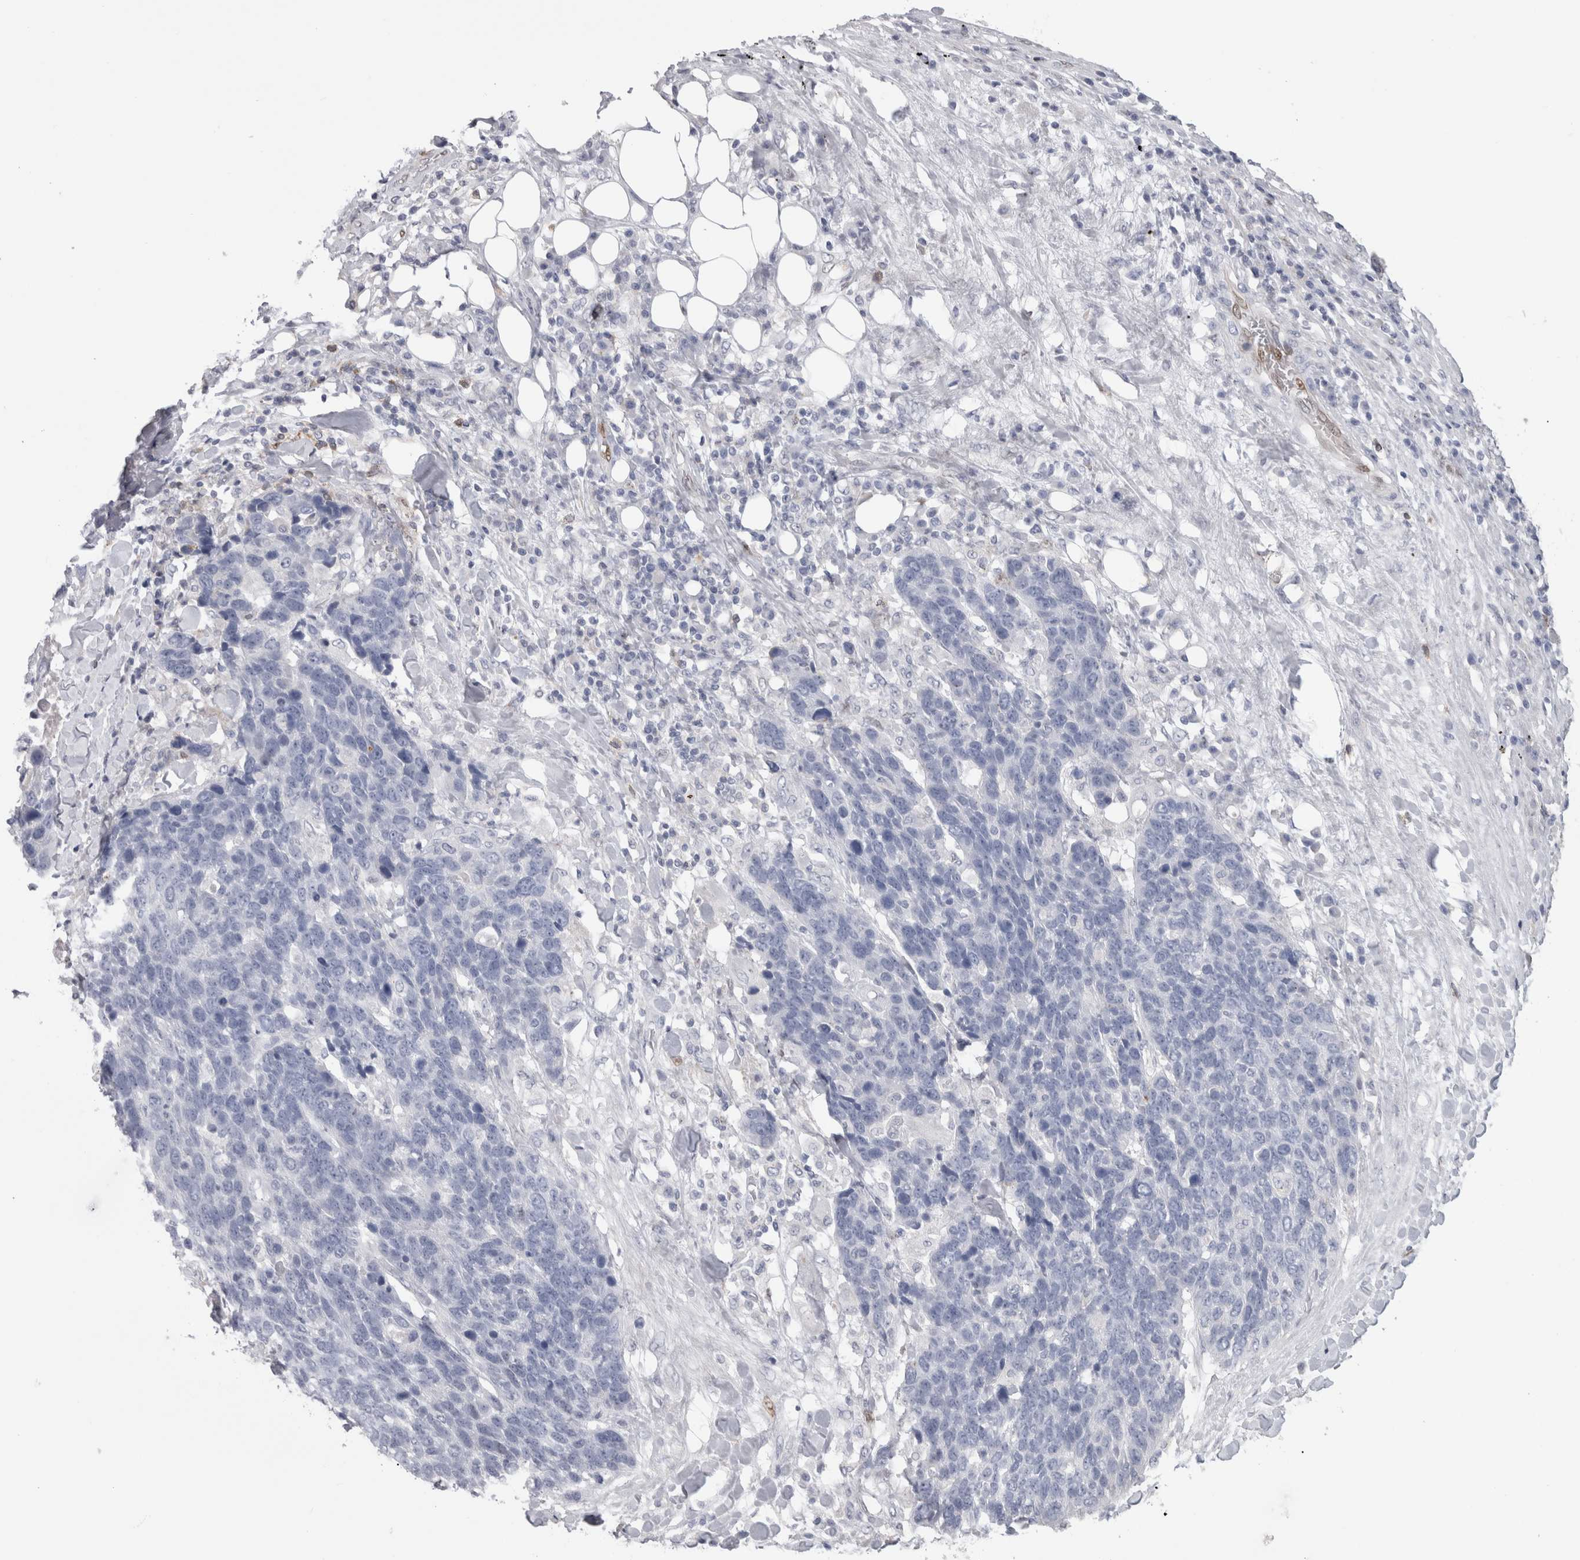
{"staining": {"intensity": "negative", "quantity": "none", "location": "none"}, "tissue": "lung cancer", "cell_type": "Tumor cells", "image_type": "cancer", "snomed": [{"axis": "morphology", "description": "Squamous cell carcinoma, NOS"}, {"axis": "topography", "description": "Lung"}], "caption": "This histopathology image is of lung squamous cell carcinoma stained with immunohistochemistry (IHC) to label a protein in brown with the nuclei are counter-stained blue. There is no positivity in tumor cells.", "gene": "IL33", "patient": {"sex": "male", "age": 66}}